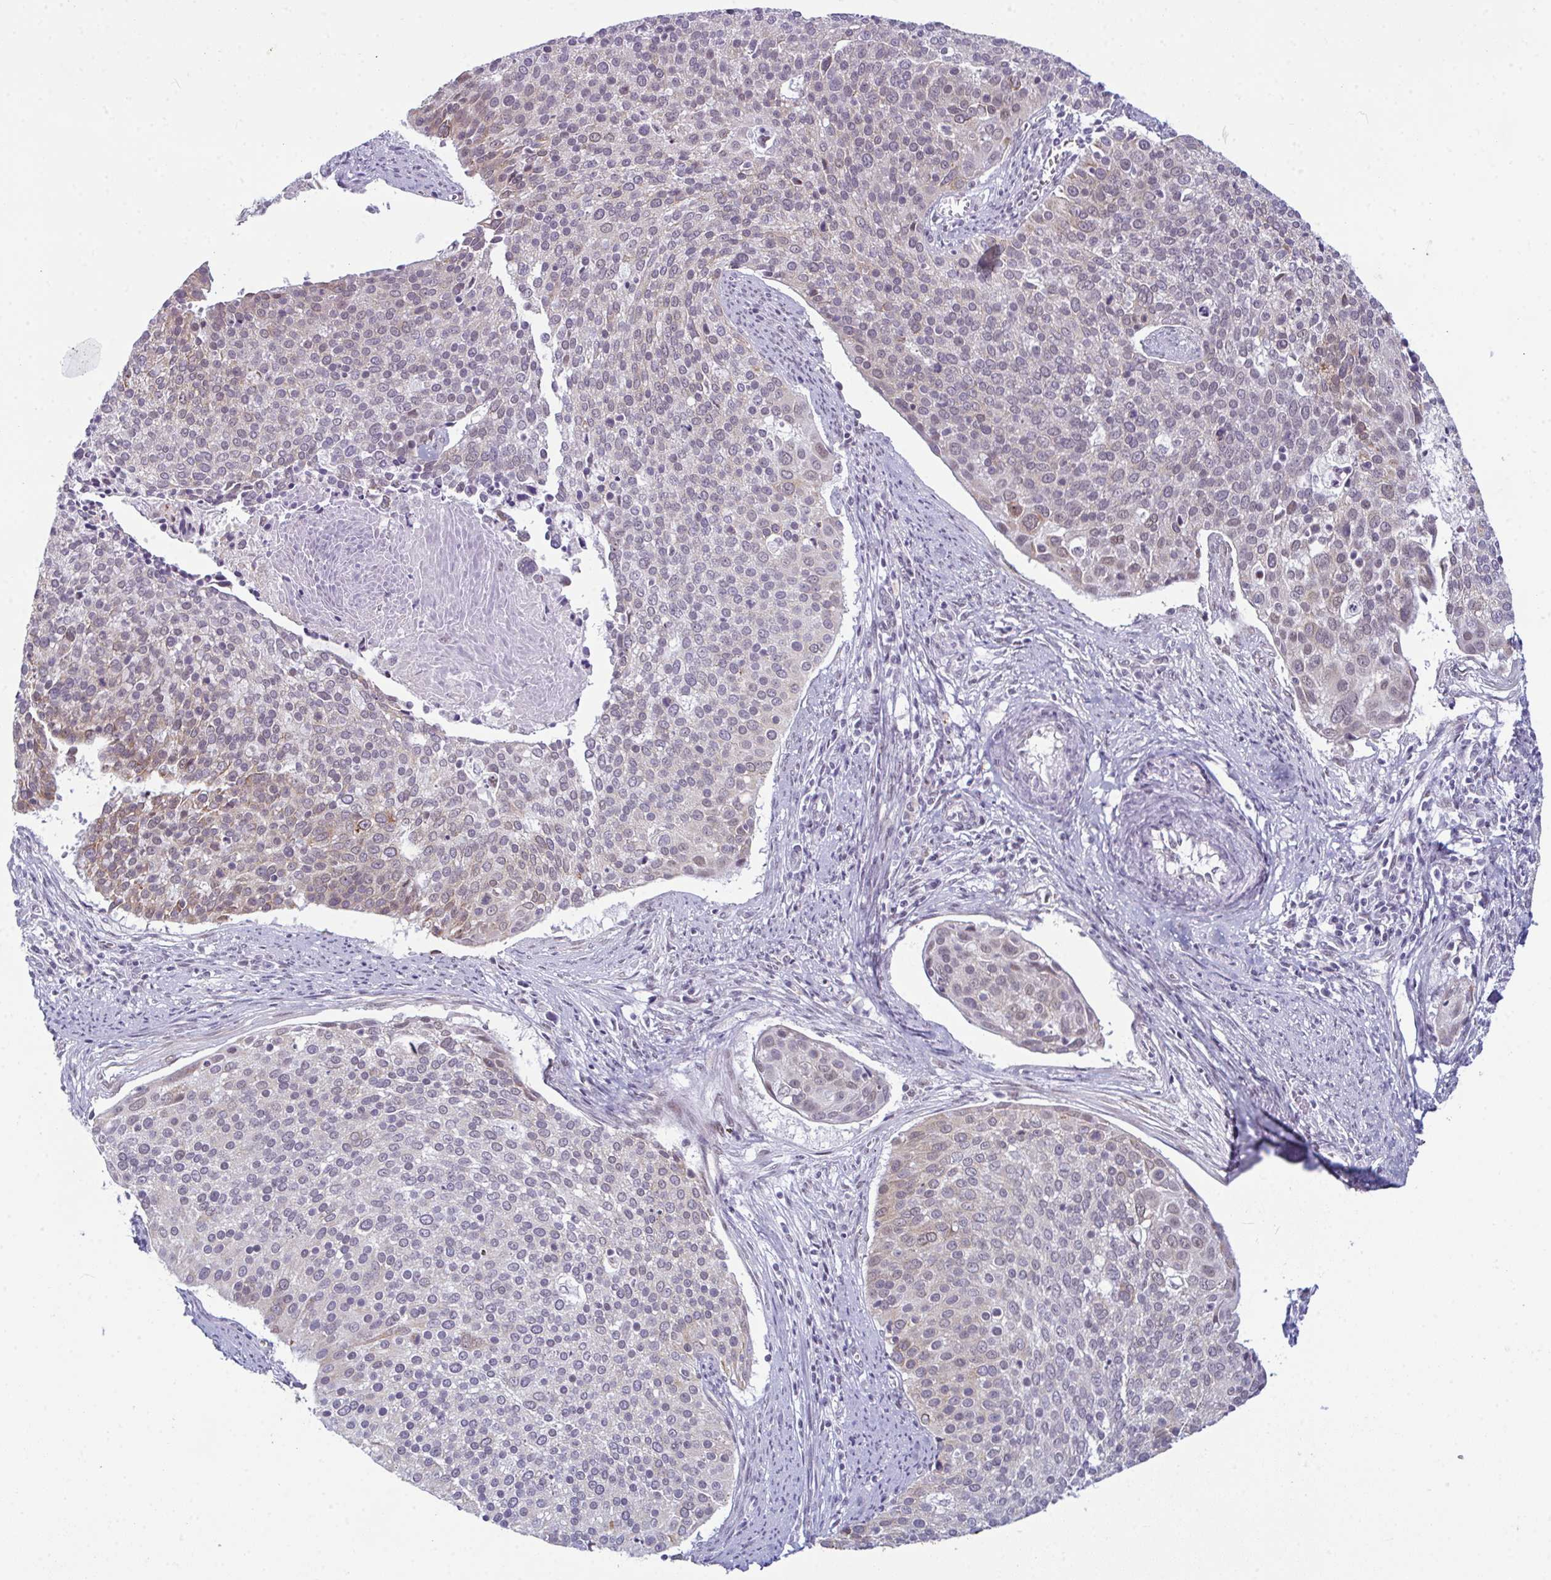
{"staining": {"intensity": "weak", "quantity": "<25%", "location": "cytoplasmic/membranous"}, "tissue": "cervical cancer", "cell_type": "Tumor cells", "image_type": "cancer", "snomed": [{"axis": "morphology", "description": "Squamous cell carcinoma, NOS"}, {"axis": "topography", "description": "Cervix"}], "caption": "Tumor cells are negative for brown protein staining in cervical cancer. The staining was performed using DAB (3,3'-diaminobenzidine) to visualize the protein expression in brown, while the nuclei were stained in blue with hematoxylin (Magnification: 20x).", "gene": "RBM7", "patient": {"sex": "female", "age": 39}}